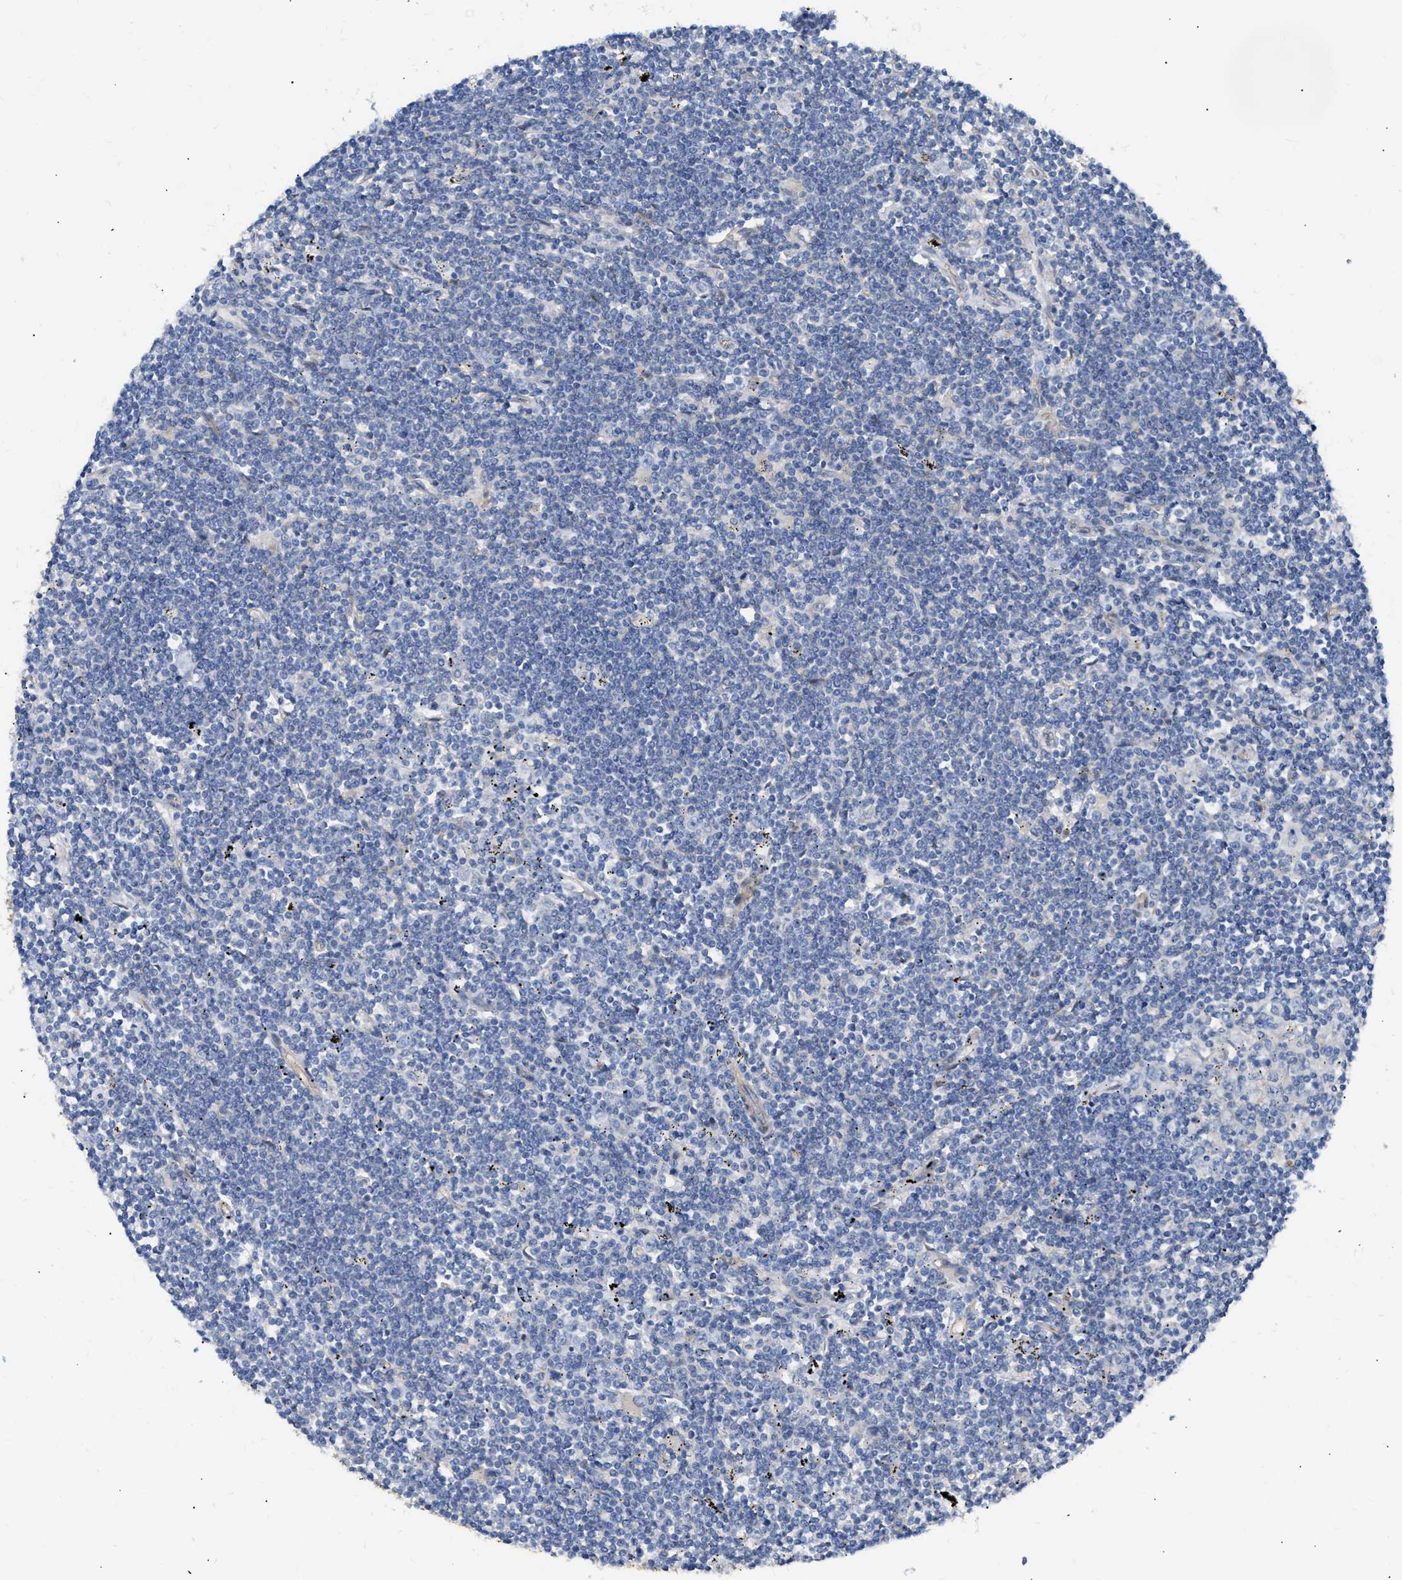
{"staining": {"intensity": "negative", "quantity": "none", "location": "none"}, "tissue": "lymphoma", "cell_type": "Tumor cells", "image_type": "cancer", "snomed": [{"axis": "morphology", "description": "Malignant lymphoma, non-Hodgkin's type, Low grade"}, {"axis": "topography", "description": "Spleen"}], "caption": "Image shows no significant protein staining in tumor cells of malignant lymphoma, non-Hodgkin's type (low-grade). Brightfield microscopy of immunohistochemistry (IHC) stained with DAB (brown) and hematoxylin (blue), captured at high magnification.", "gene": "FHL1", "patient": {"sex": "male", "age": 76}}